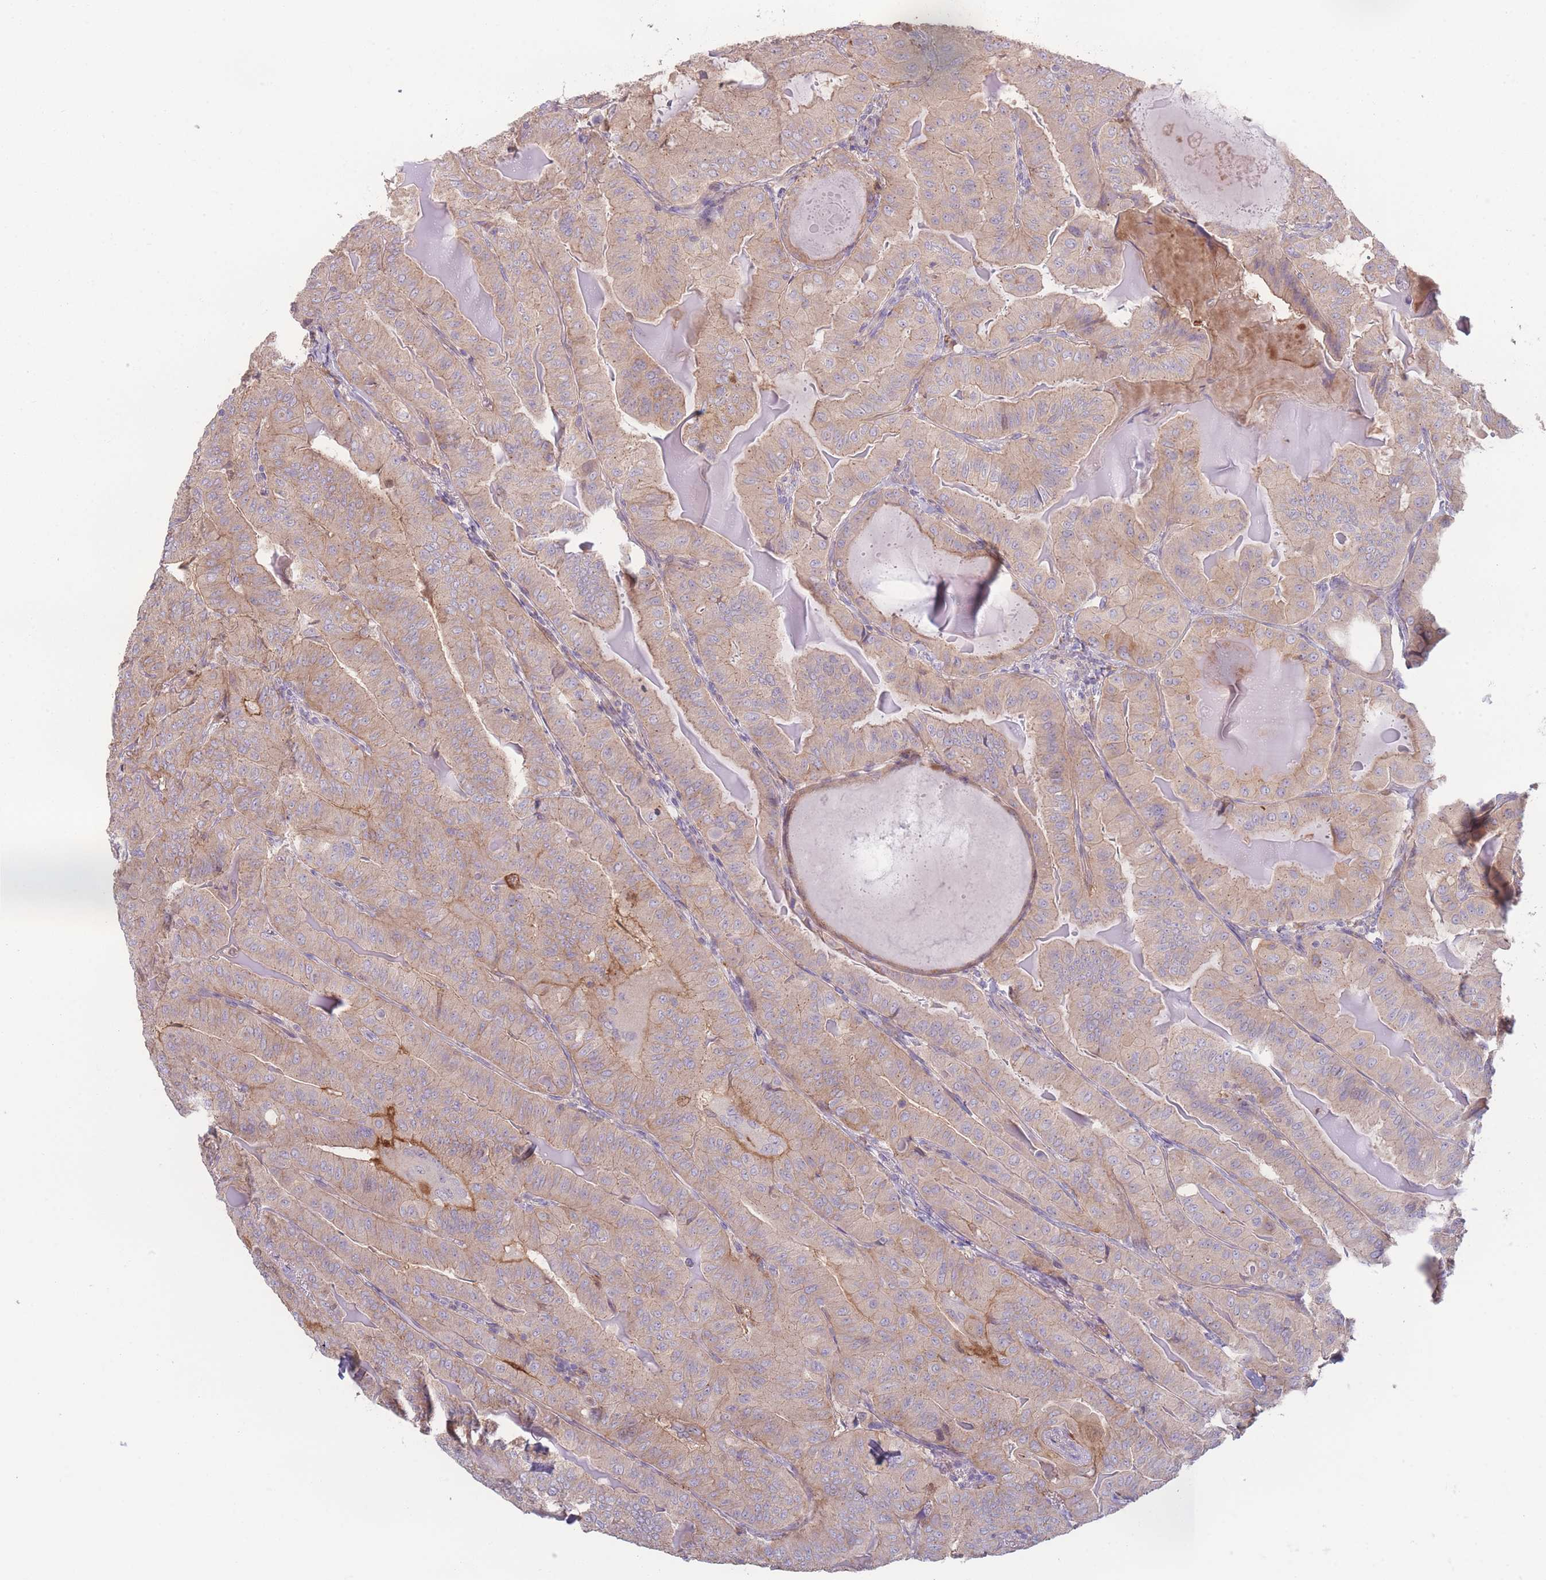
{"staining": {"intensity": "moderate", "quantity": "<25%", "location": "cytoplasmic/membranous"}, "tissue": "thyroid cancer", "cell_type": "Tumor cells", "image_type": "cancer", "snomed": [{"axis": "morphology", "description": "Papillary adenocarcinoma, NOS"}, {"axis": "topography", "description": "Thyroid gland"}], "caption": "DAB immunohistochemical staining of thyroid cancer (papillary adenocarcinoma) exhibits moderate cytoplasmic/membranous protein expression in about <25% of tumor cells.", "gene": "STEAP3", "patient": {"sex": "female", "age": 68}}